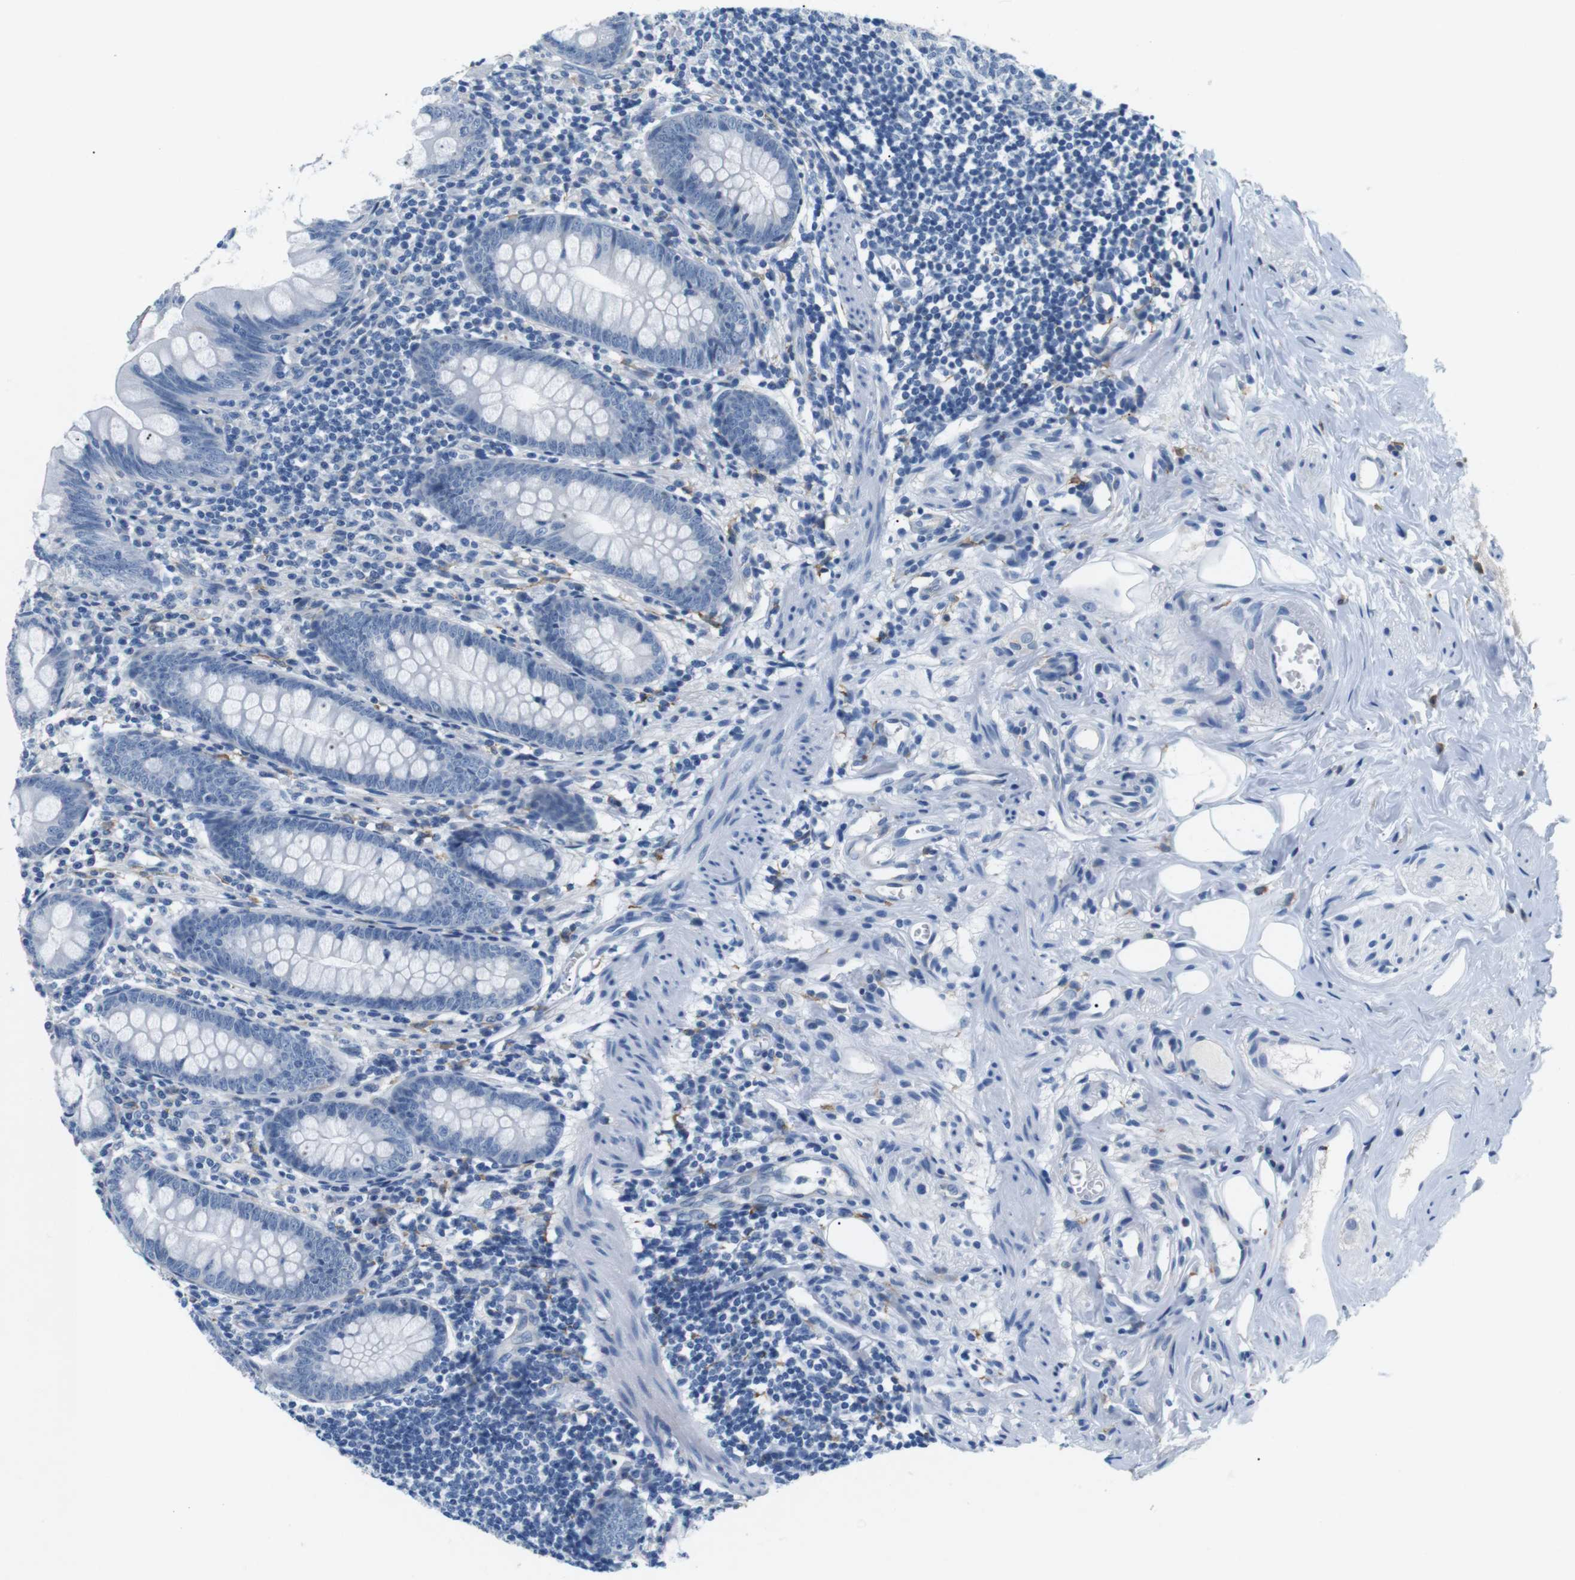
{"staining": {"intensity": "negative", "quantity": "none", "location": "none"}, "tissue": "appendix", "cell_type": "Glandular cells", "image_type": "normal", "snomed": [{"axis": "morphology", "description": "Normal tissue, NOS"}, {"axis": "topography", "description": "Appendix"}], "caption": "Appendix was stained to show a protein in brown. There is no significant positivity in glandular cells. (Stains: DAB immunohistochemistry (IHC) with hematoxylin counter stain, Microscopy: brightfield microscopy at high magnification).", "gene": "FCGRT", "patient": {"sex": "female", "age": 77}}